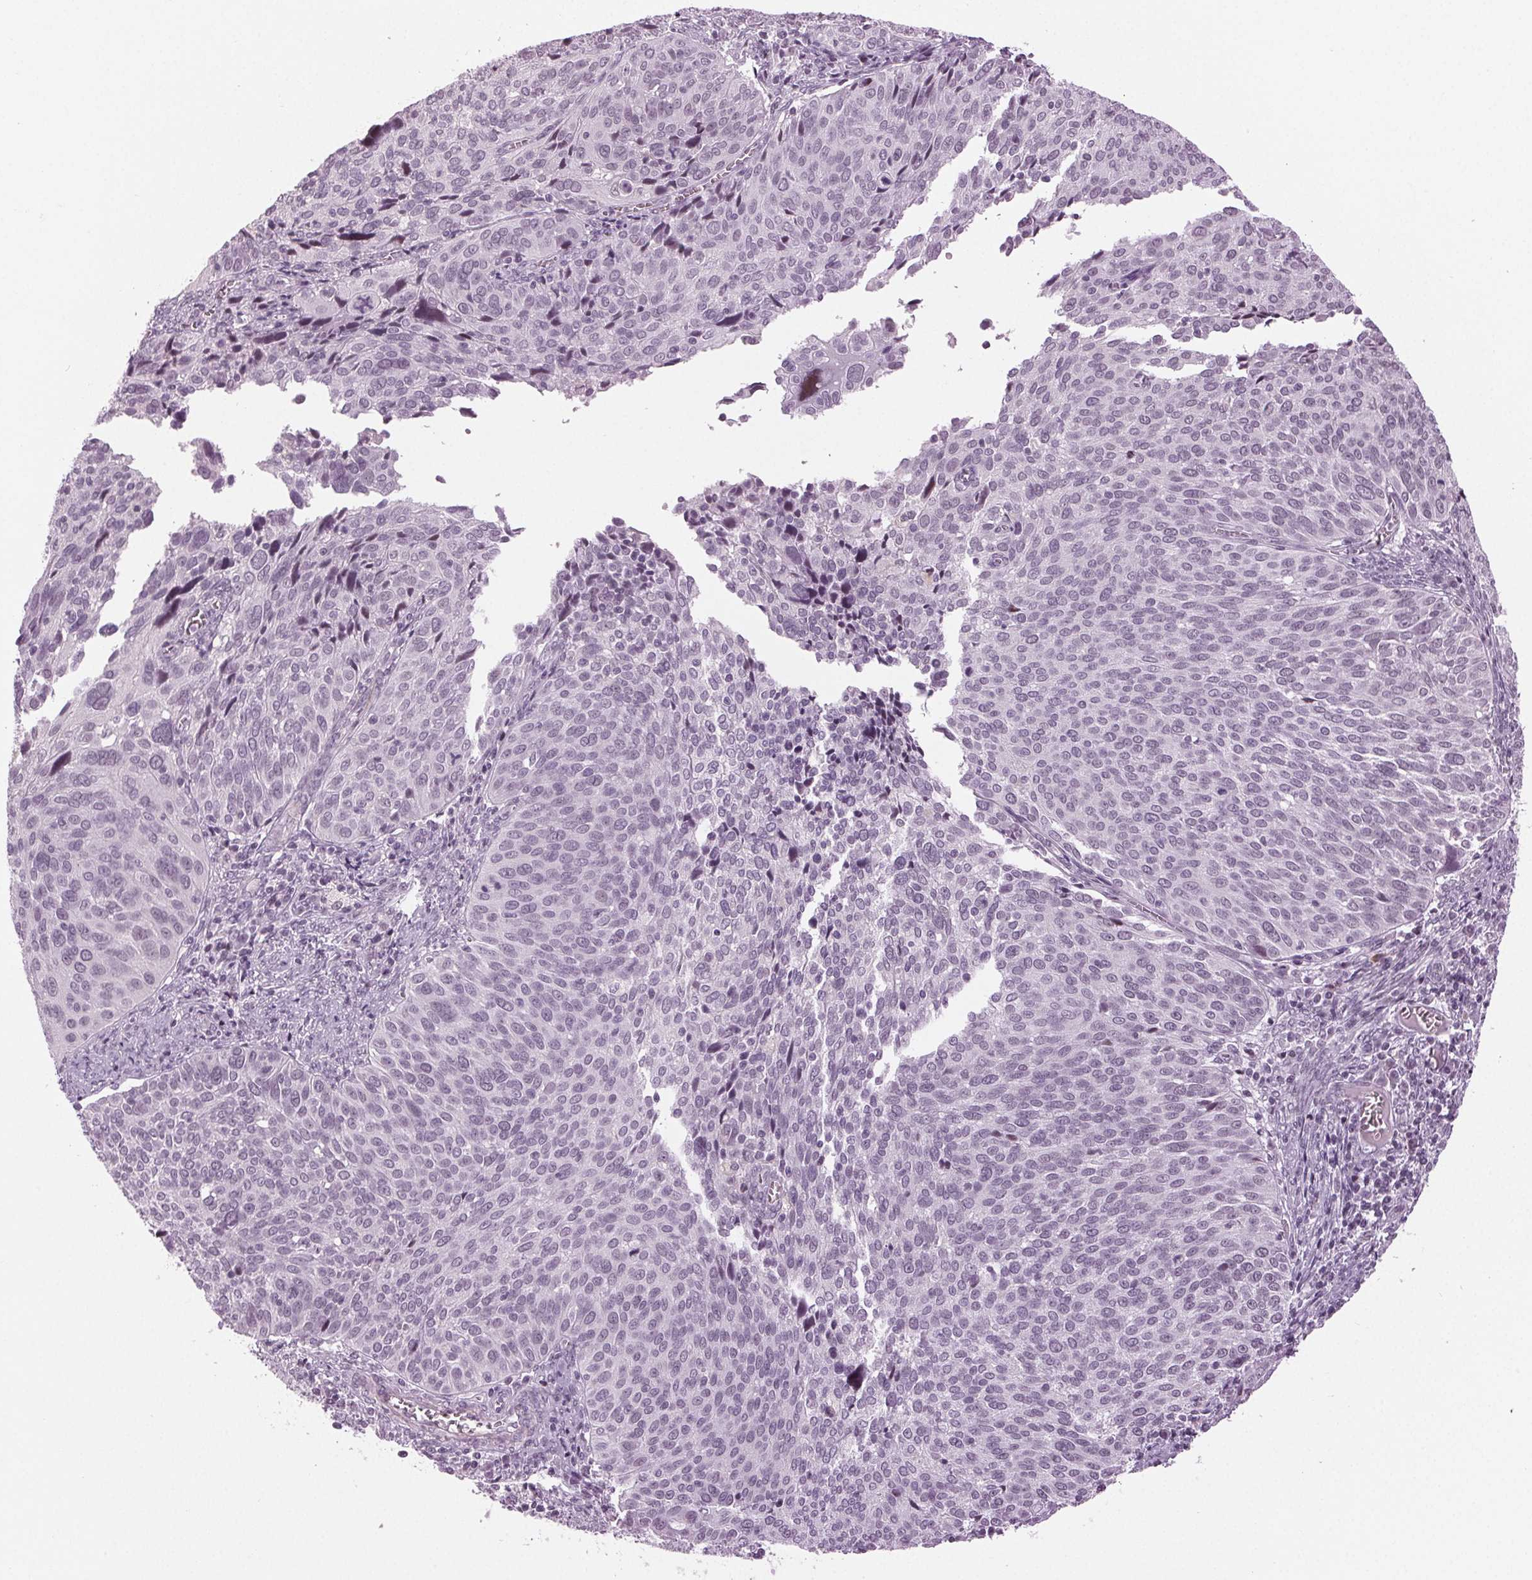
{"staining": {"intensity": "negative", "quantity": "none", "location": "none"}, "tissue": "cervical cancer", "cell_type": "Tumor cells", "image_type": "cancer", "snomed": [{"axis": "morphology", "description": "Squamous cell carcinoma, NOS"}, {"axis": "topography", "description": "Cervix"}], "caption": "Tumor cells show no significant protein positivity in squamous cell carcinoma (cervical). Nuclei are stained in blue.", "gene": "DNAH12", "patient": {"sex": "female", "age": 39}}